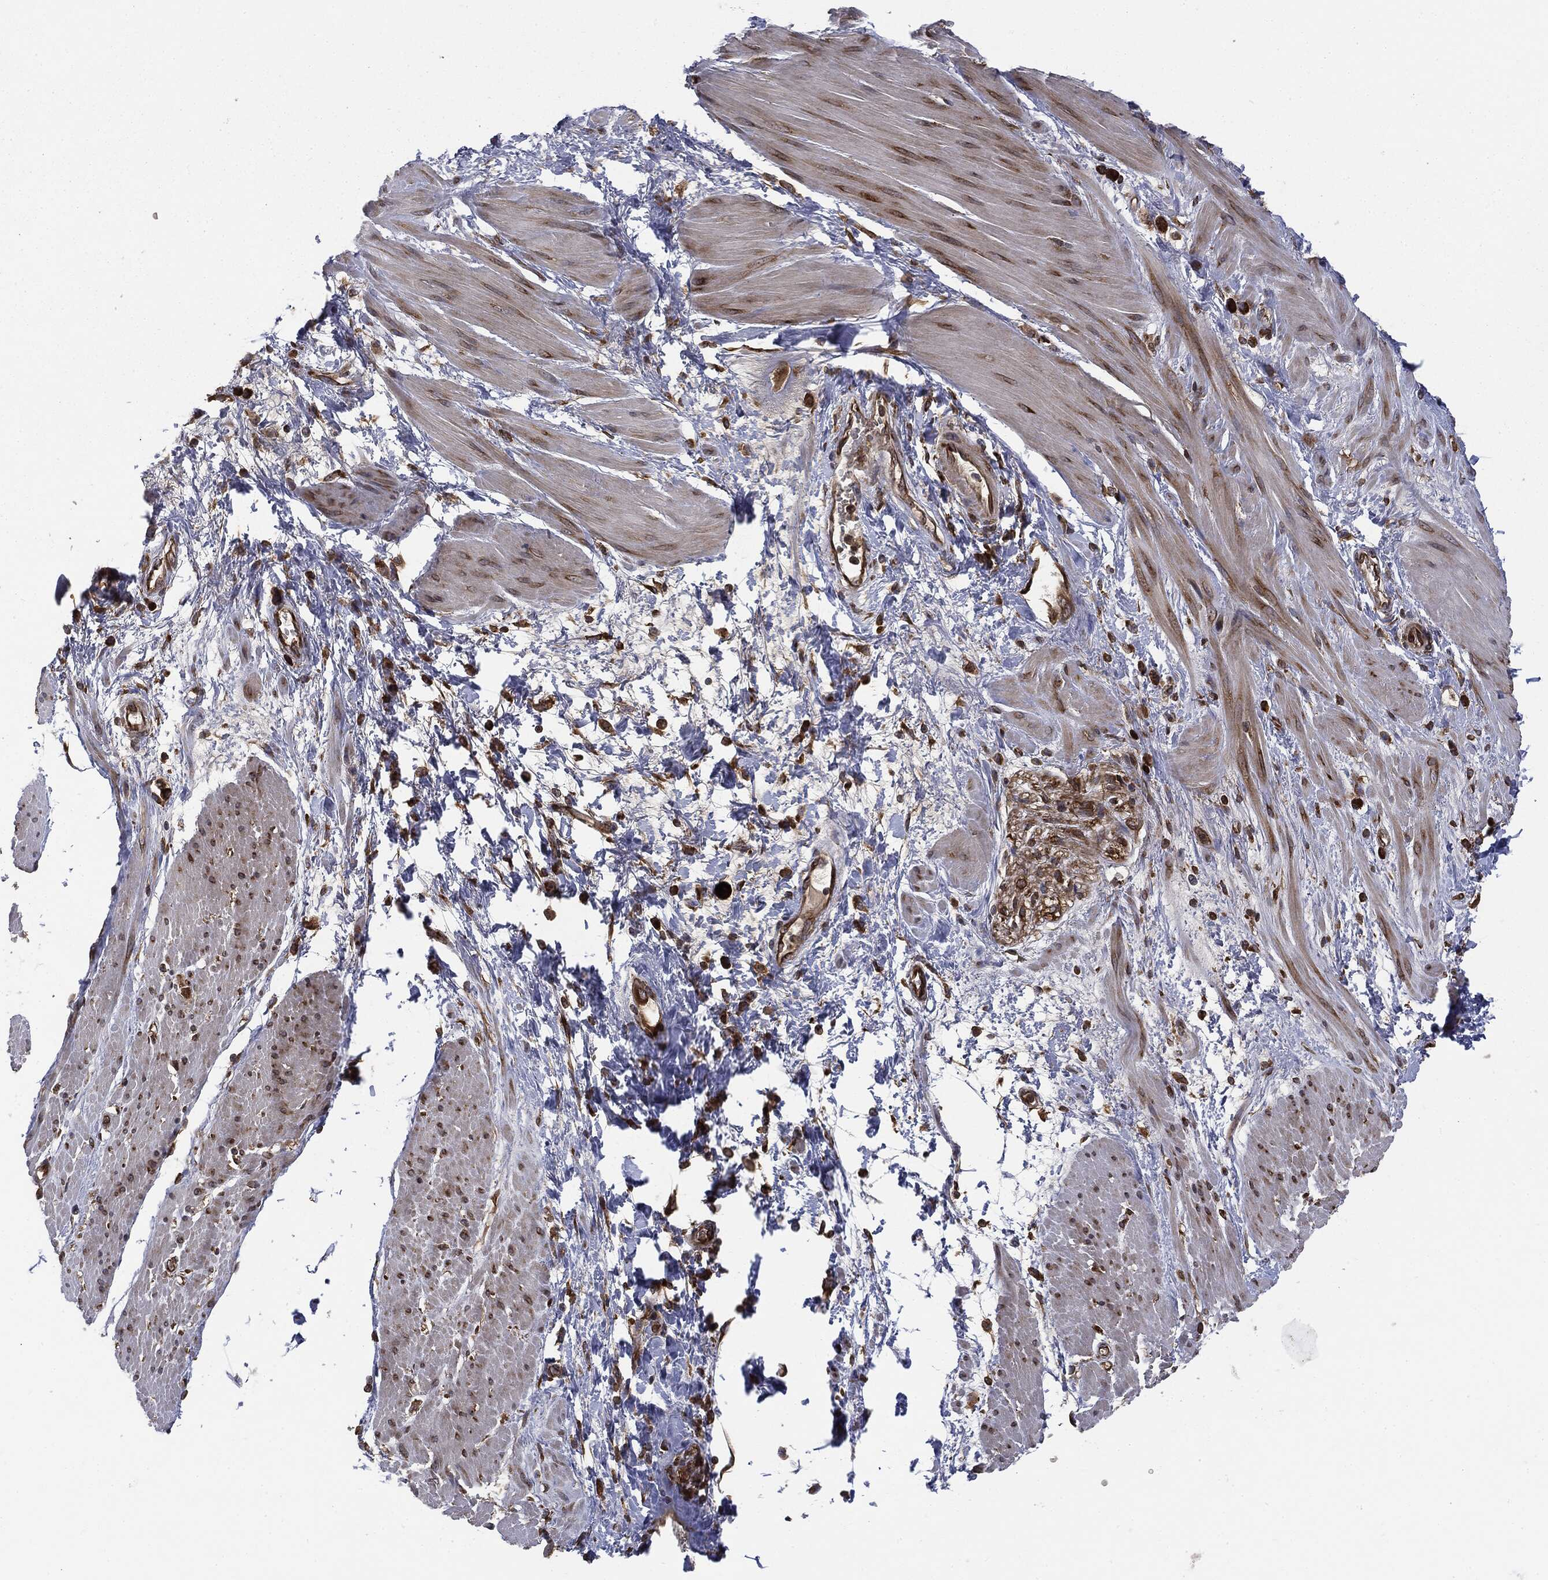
{"staining": {"intensity": "moderate", "quantity": "<25%", "location": "cytoplasmic/membranous"}, "tissue": "smooth muscle", "cell_type": "Smooth muscle cells", "image_type": "normal", "snomed": [{"axis": "morphology", "description": "Normal tissue, NOS"}, {"axis": "topography", "description": "Soft tissue"}, {"axis": "topography", "description": "Smooth muscle"}], "caption": "High-magnification brightfield microscopy of benign smooth muscle stained with DAB (3,3'-diaminobenzidine) (brown) and counterstained with hematoxylin (blue). smooth muscle cells exhibit moderate cytoplasmic/membranous positivity is appreciated in about<25% of cells. The staining is performed using DAB brown chromogen to label protein expression. The nuclei are counter-stained blue using hematoxylin.", "gene": "EIF2AK2", "patient": {"sex": "male", "age": 72}}